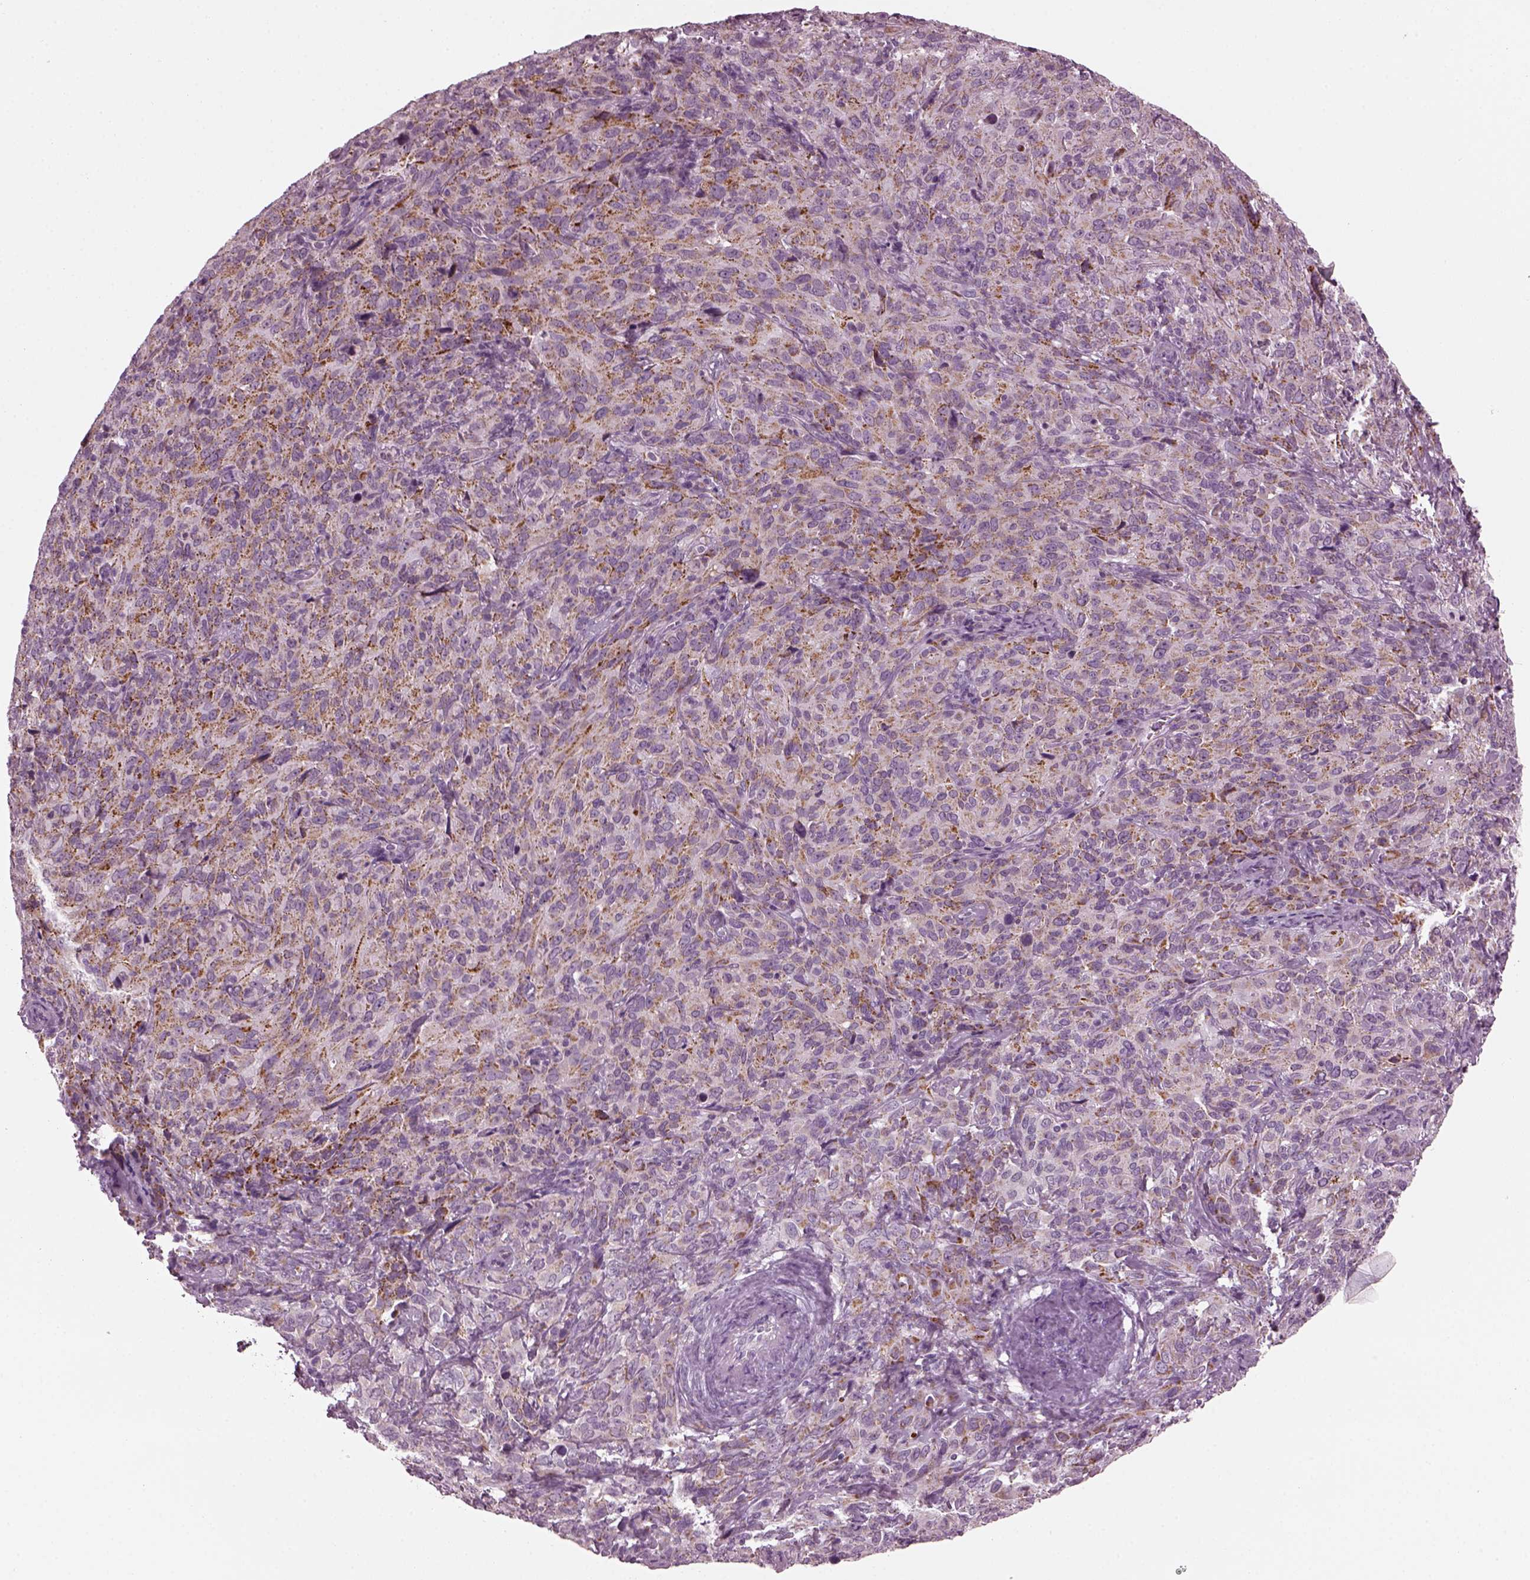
{"staining": {"intensity": "moderate", "quantity": ">75%", "location": "cytoplasmic/membranous"}, "tissue": "cervical cancer", "cell_type": "Tumor cells", "image_type": "cancer", "snomed": [{"axis": "morphology", "description": "Squamous cell carcinoma, NOS"}, {"axis": "topography", "description": "Cervix"}], "caption": "Protein staining of cervical cancer tissue exhibits moderate cytoplasmic/membranous staining in approximately >75% of tumor cells.", "gene": "RIMS2", "patient": {"sex": "female", "age": 51}}